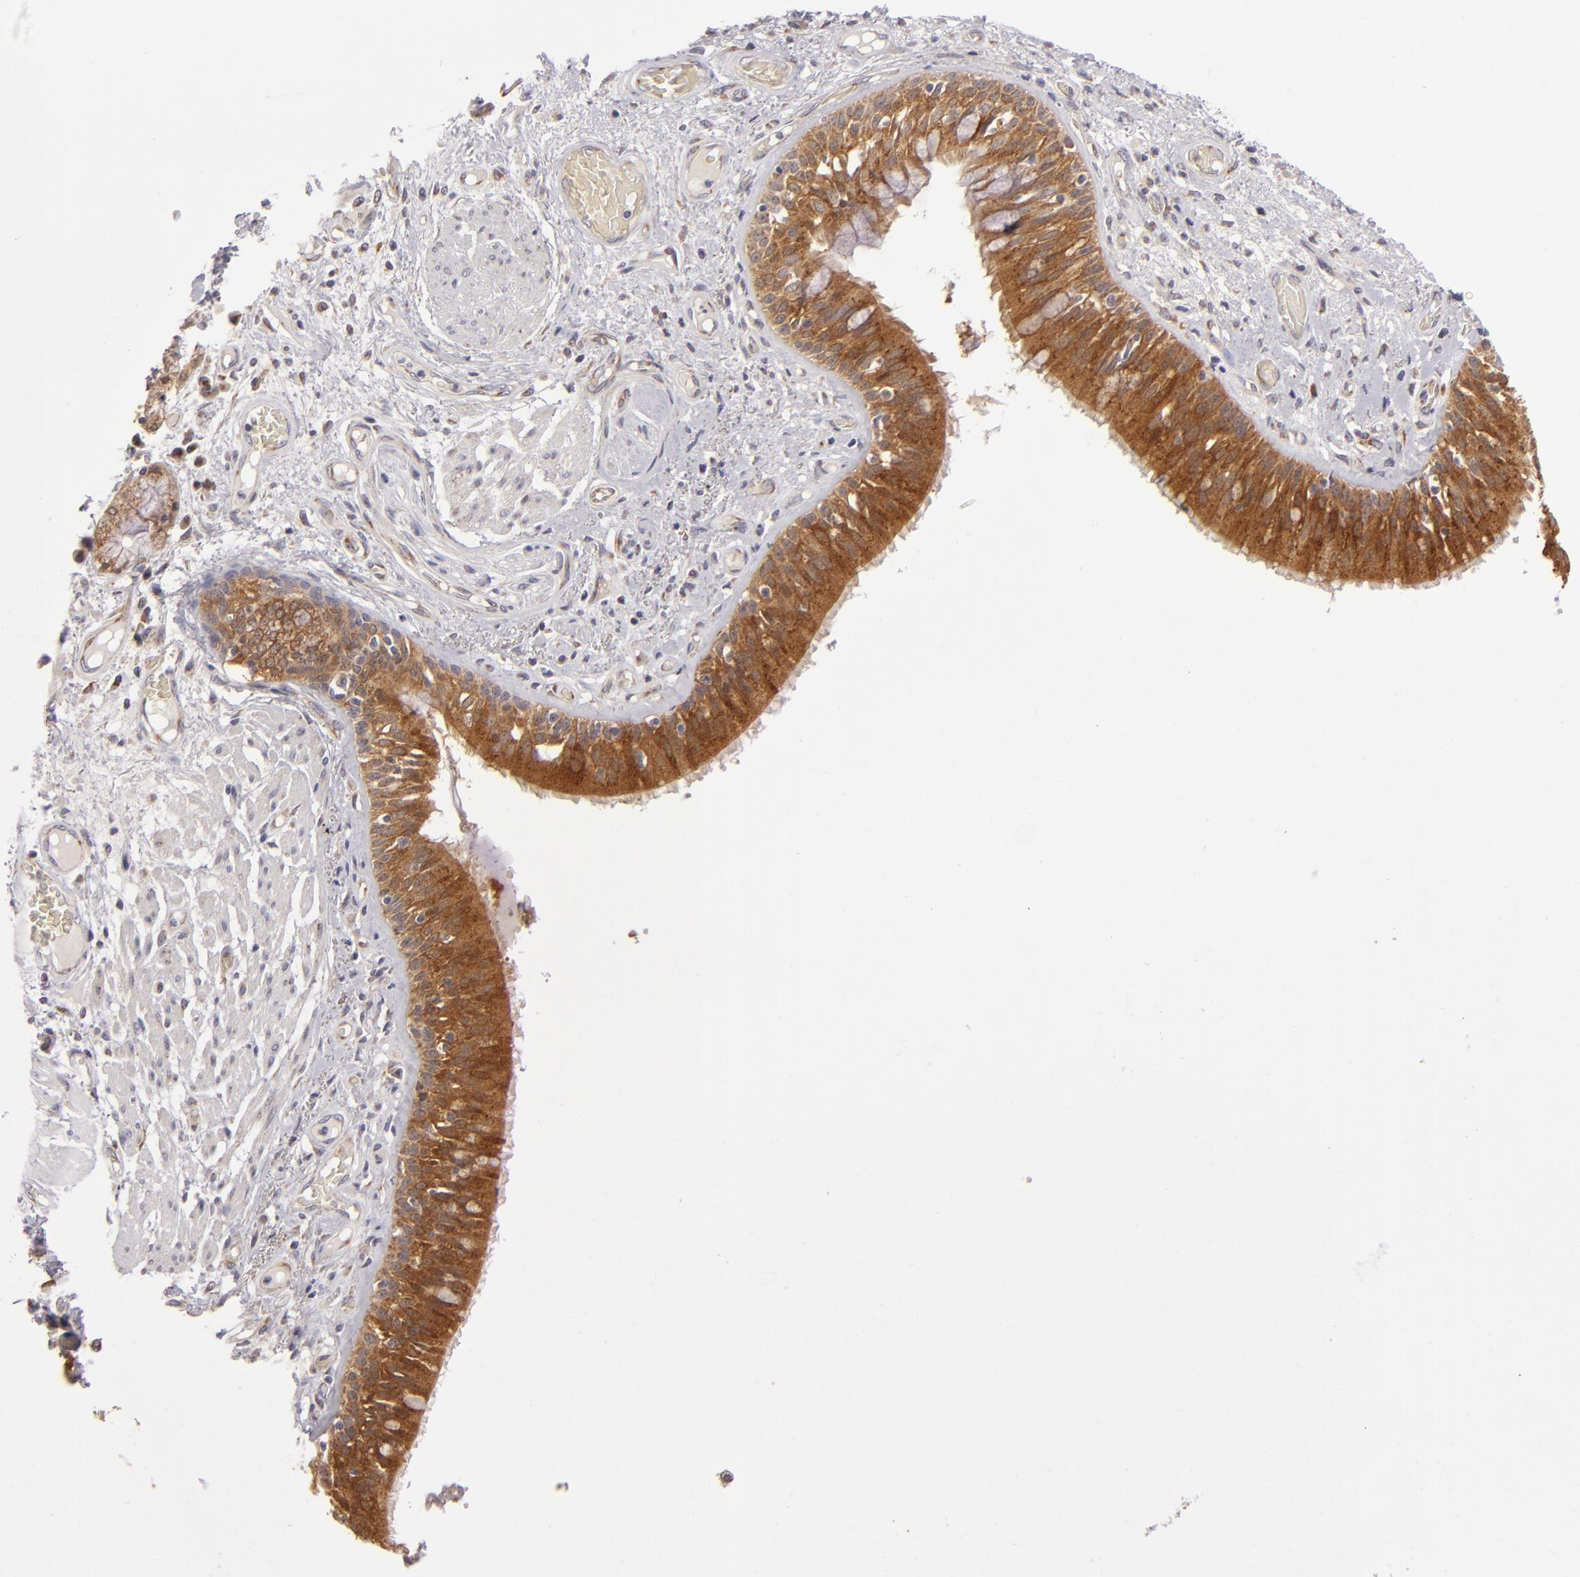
{"staining": {"intensity": "strong", "quantity": ">75%", "location": "cytoplasmic/membranous"}, "tissue": "bronchus", "cell_type": "Respiratory epithelial cells", "image_type": "normal", "snomed": [{"axis": "morphology", "description": "Normal tissue, NOS"}, {"axis": "morphology", "description": "Squamous cell carcinoma, NOS"}, {"axis": "topography", "description": "Bronchus"}, {"axis": "topography", "description": "Lung"}], "caption": "Protein staining displays strong cytoplasmic/membranous positivity in approximately >75% of respiratory epithelial cells in unremarkable bronchus. The staining was performed using DAB (3,3'-diaminobenzidine) to visualize the protein expression in brown, while the nuclei were stained in blue with hematoxylin (Magnification: 20x).", "gene": "SH2D4A", "patient": {"sex": "female", "age": 47}}